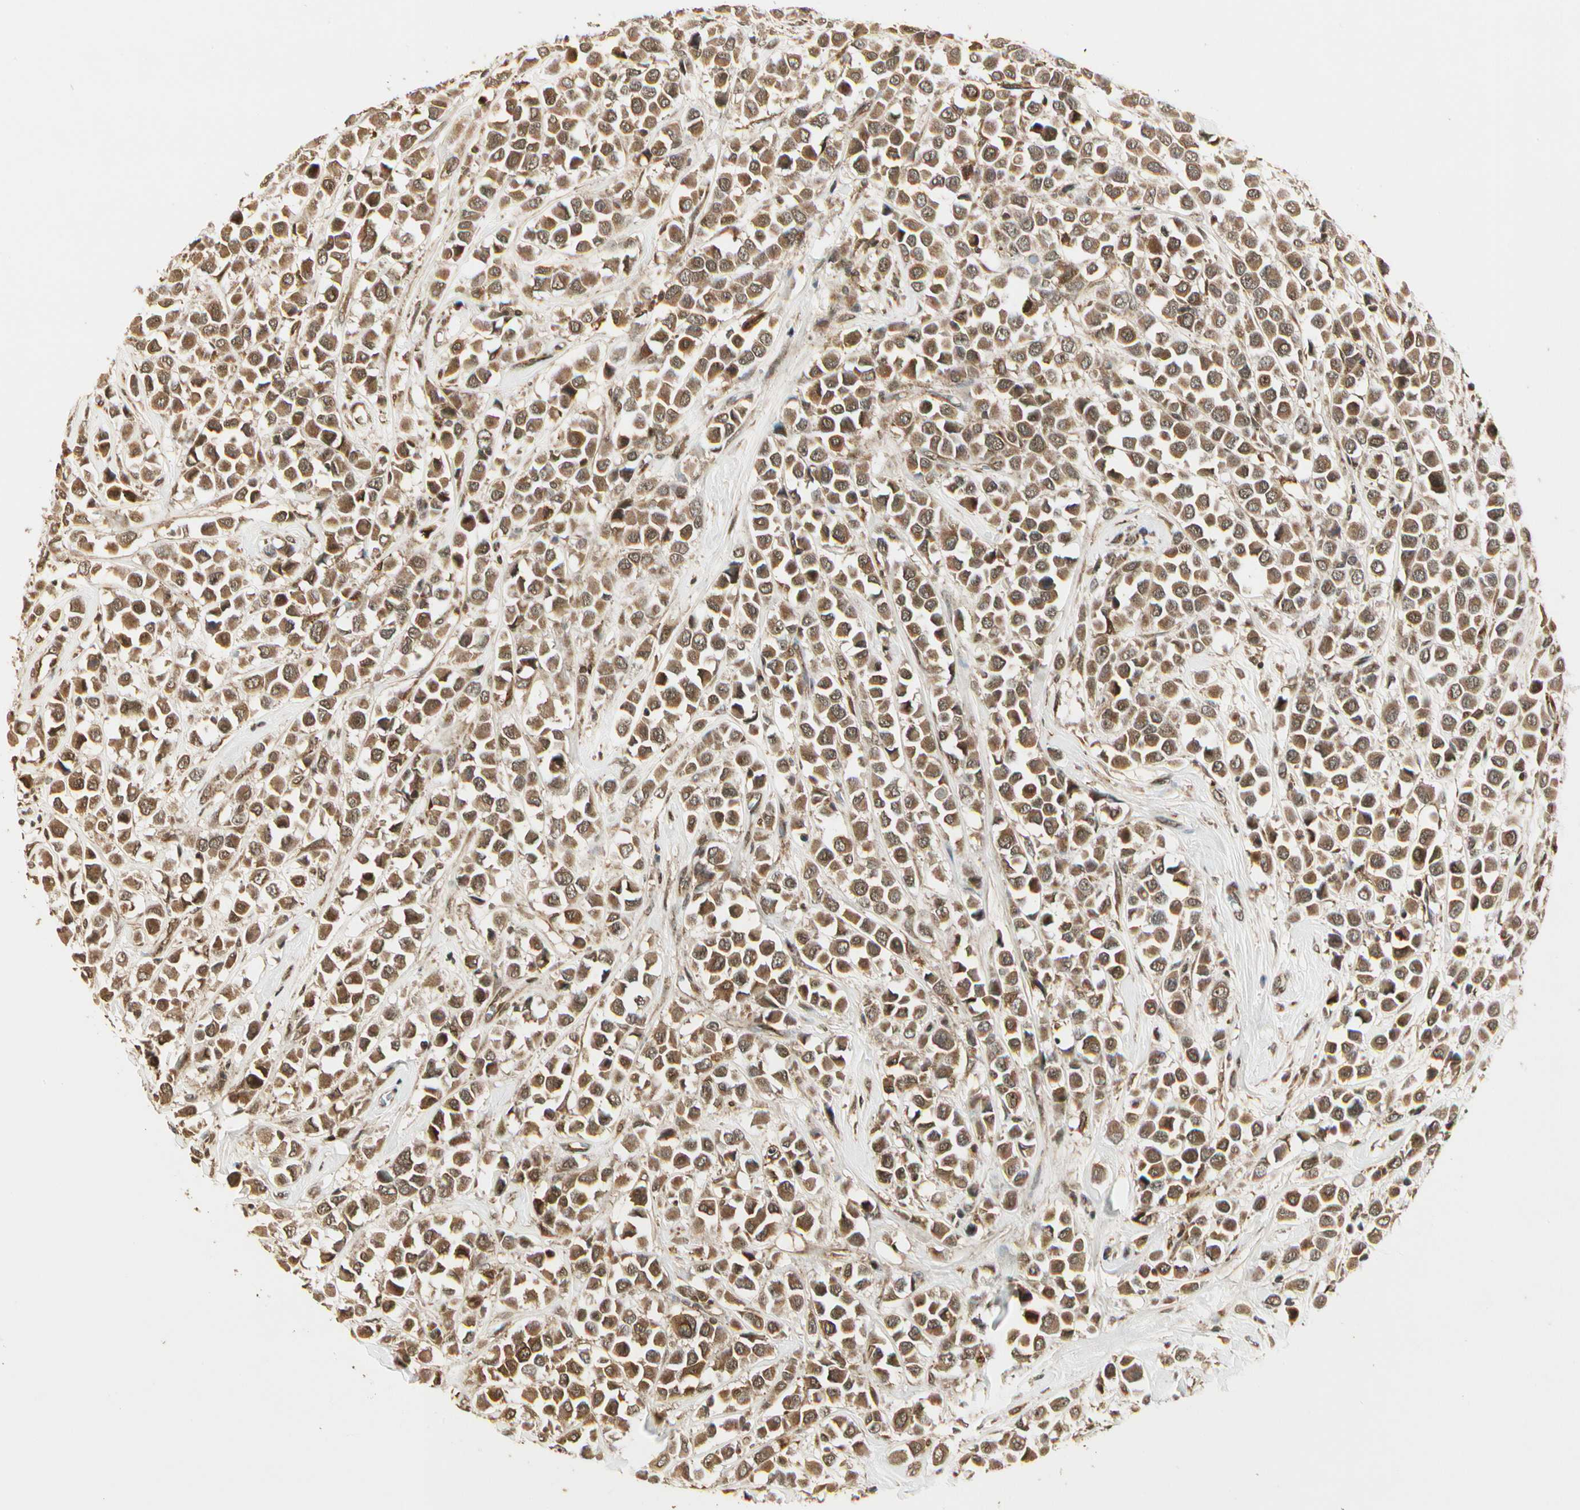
{"staining": {"intensity": "moderate", "quantity": ">75%", "location": "cytoplasmic/membranous"}, "tissue": "breast cancer", "cell_type": "Tumor cells", "image_type": "cancer", "snomed": [{"axis": "morphology", "description": "Duct carcinoma"}, {"axis": "topography", "description": "Breast"}], "caption": "Invasive ductal carcinoma (breast) stained with DAB (3,3'-diaminobenzidine) IHC reveals medium levels of moderate cytoplasmic/membranous positivity in about >75% of tumor cells.", "gene": "GLUL", "patient": {"sex": "female", "age": 61}}